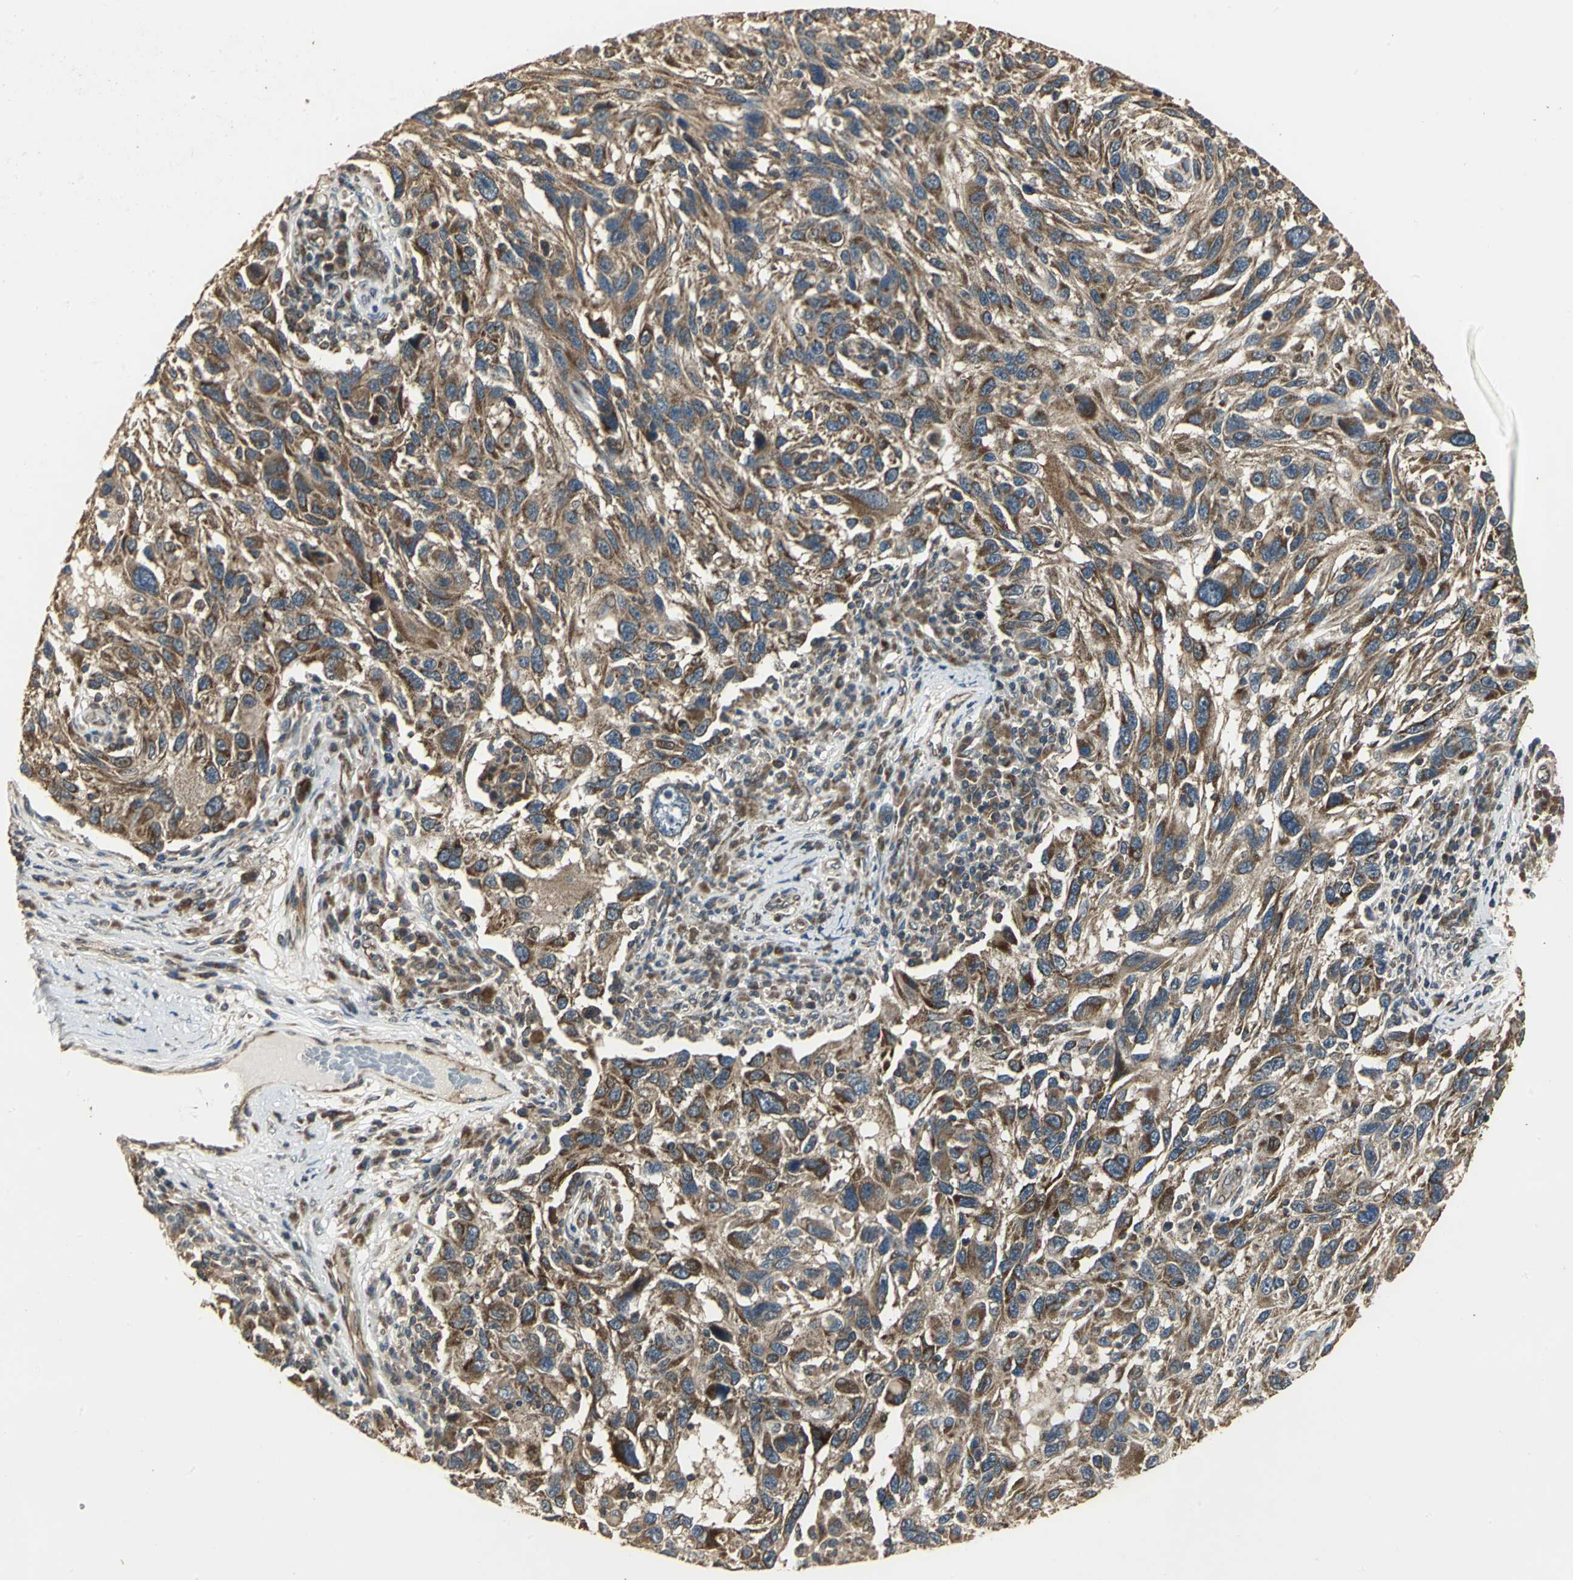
{"staining": {"intensity": "strong", "quantity": ">75%", "location": "cytoplasmic/membranous"}, "tissue": "melanoma", "cell_type": "Tumor cells", "image_type": "cancer", "snomed": [{"axis": "morphology", "description": "Malignant melanoma, NOS"}, {"axis": "topography", "description": "Skin"}], "caption": "Human malignant melanoma stained with a brown dye exhibits strong cytoplasmic/membranous positive positivity in approximately >75% of tumor cells.", "gene": "KANK1", "patient": {"sex": "male", "age": 53}}